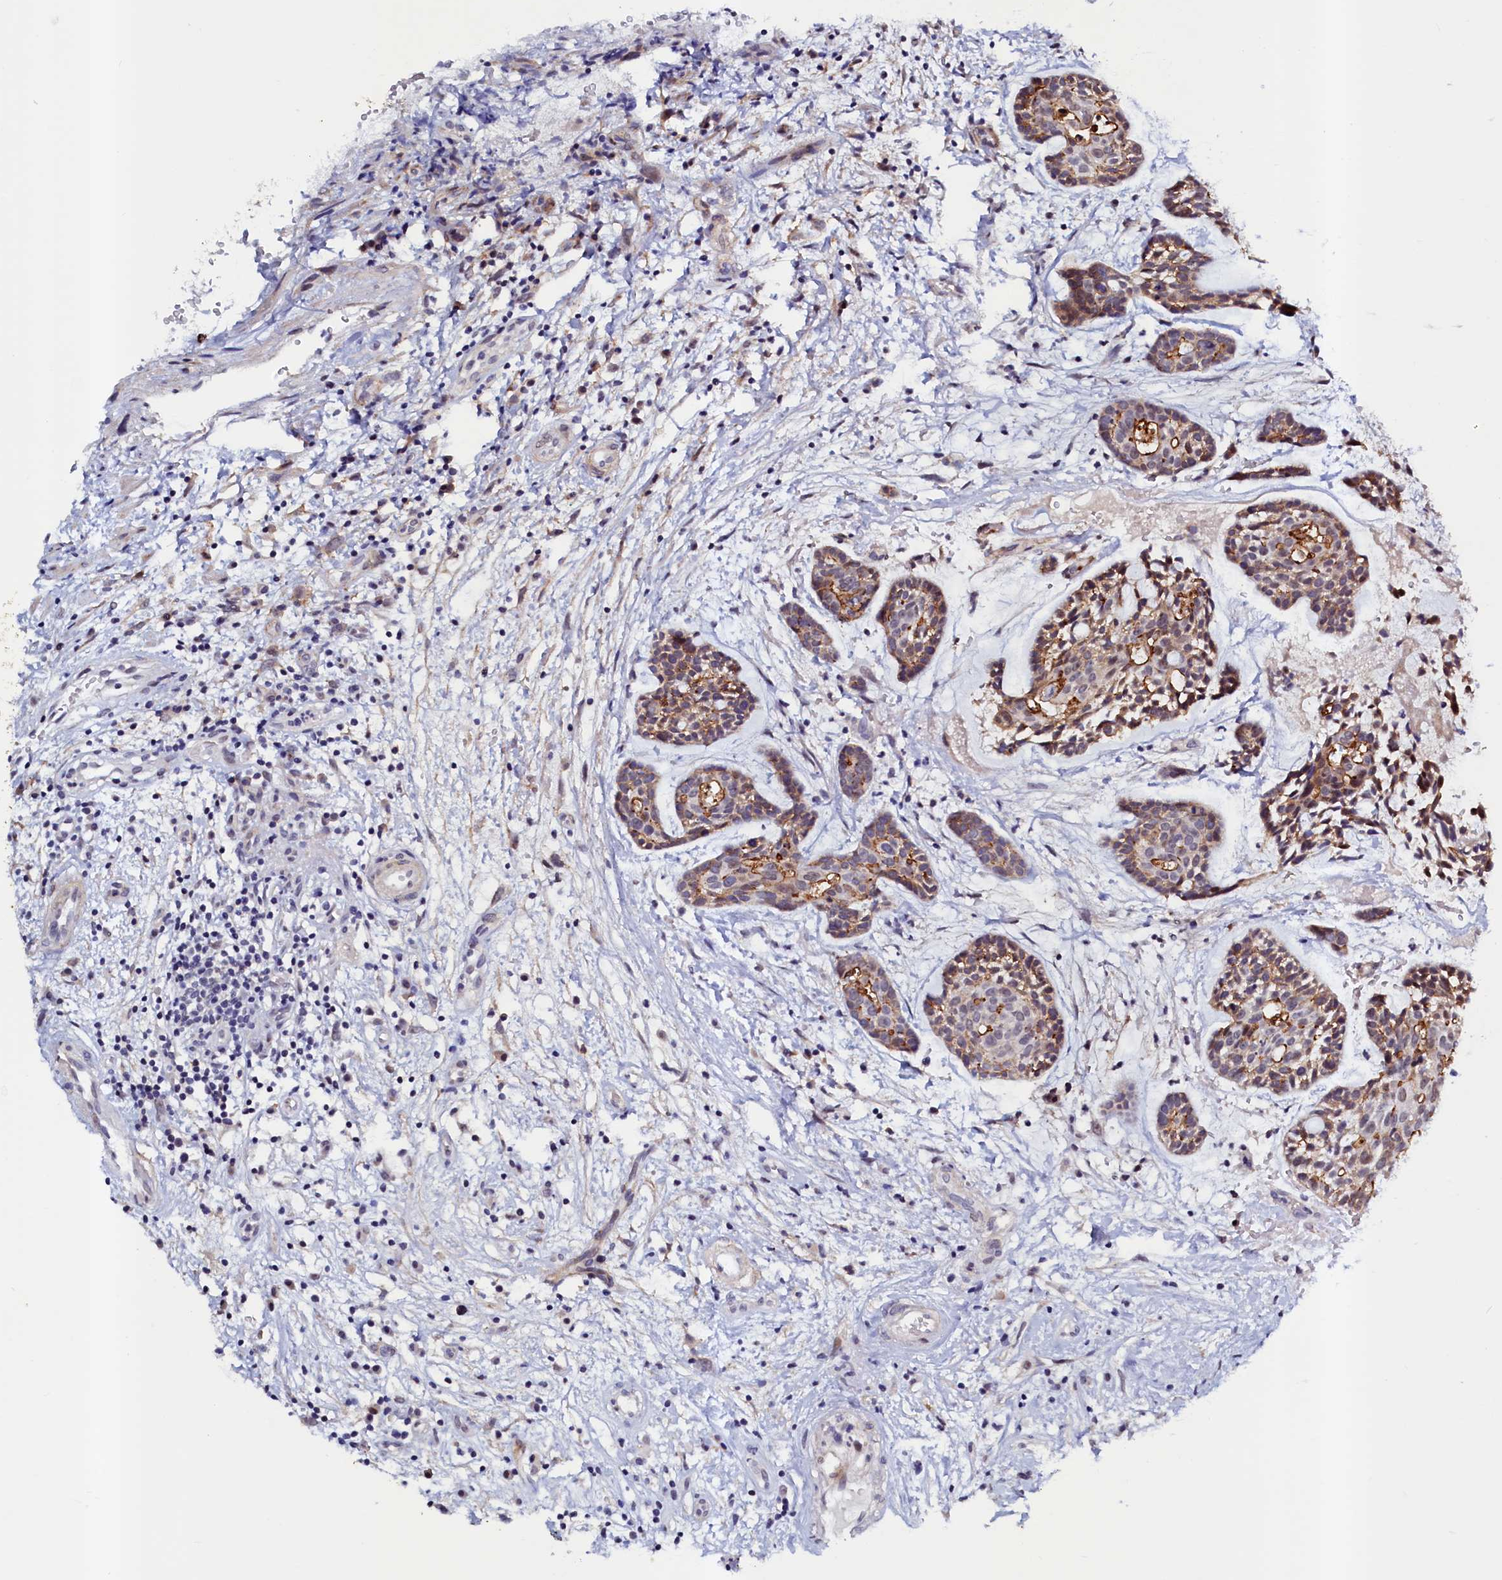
{"staining": {"intensity": "moderate", "quantity": "25%-75%", "location": "cytoplasmic/membranous"}, "tissue": "head and neck cancer", "cell_type": "Tumor cells", "image_type": "cancer", "snomed": [{"axis": "morphology", "description": "Adenocarcinoma, NOS"}, {"axis": "topography", "description": "Subcutis"}, {"axis": "topography", "description": "Head-Neck"}], "caption": "Head and neck adenocarcinoma was stained to show a protein in brown. There is medium levels of moderate cytoplasmic/membranous positivity in approximately 25%-75% of tumor cells.", "gene": "PACSIN3", "patient": {"sex": "female", "age": 73}}